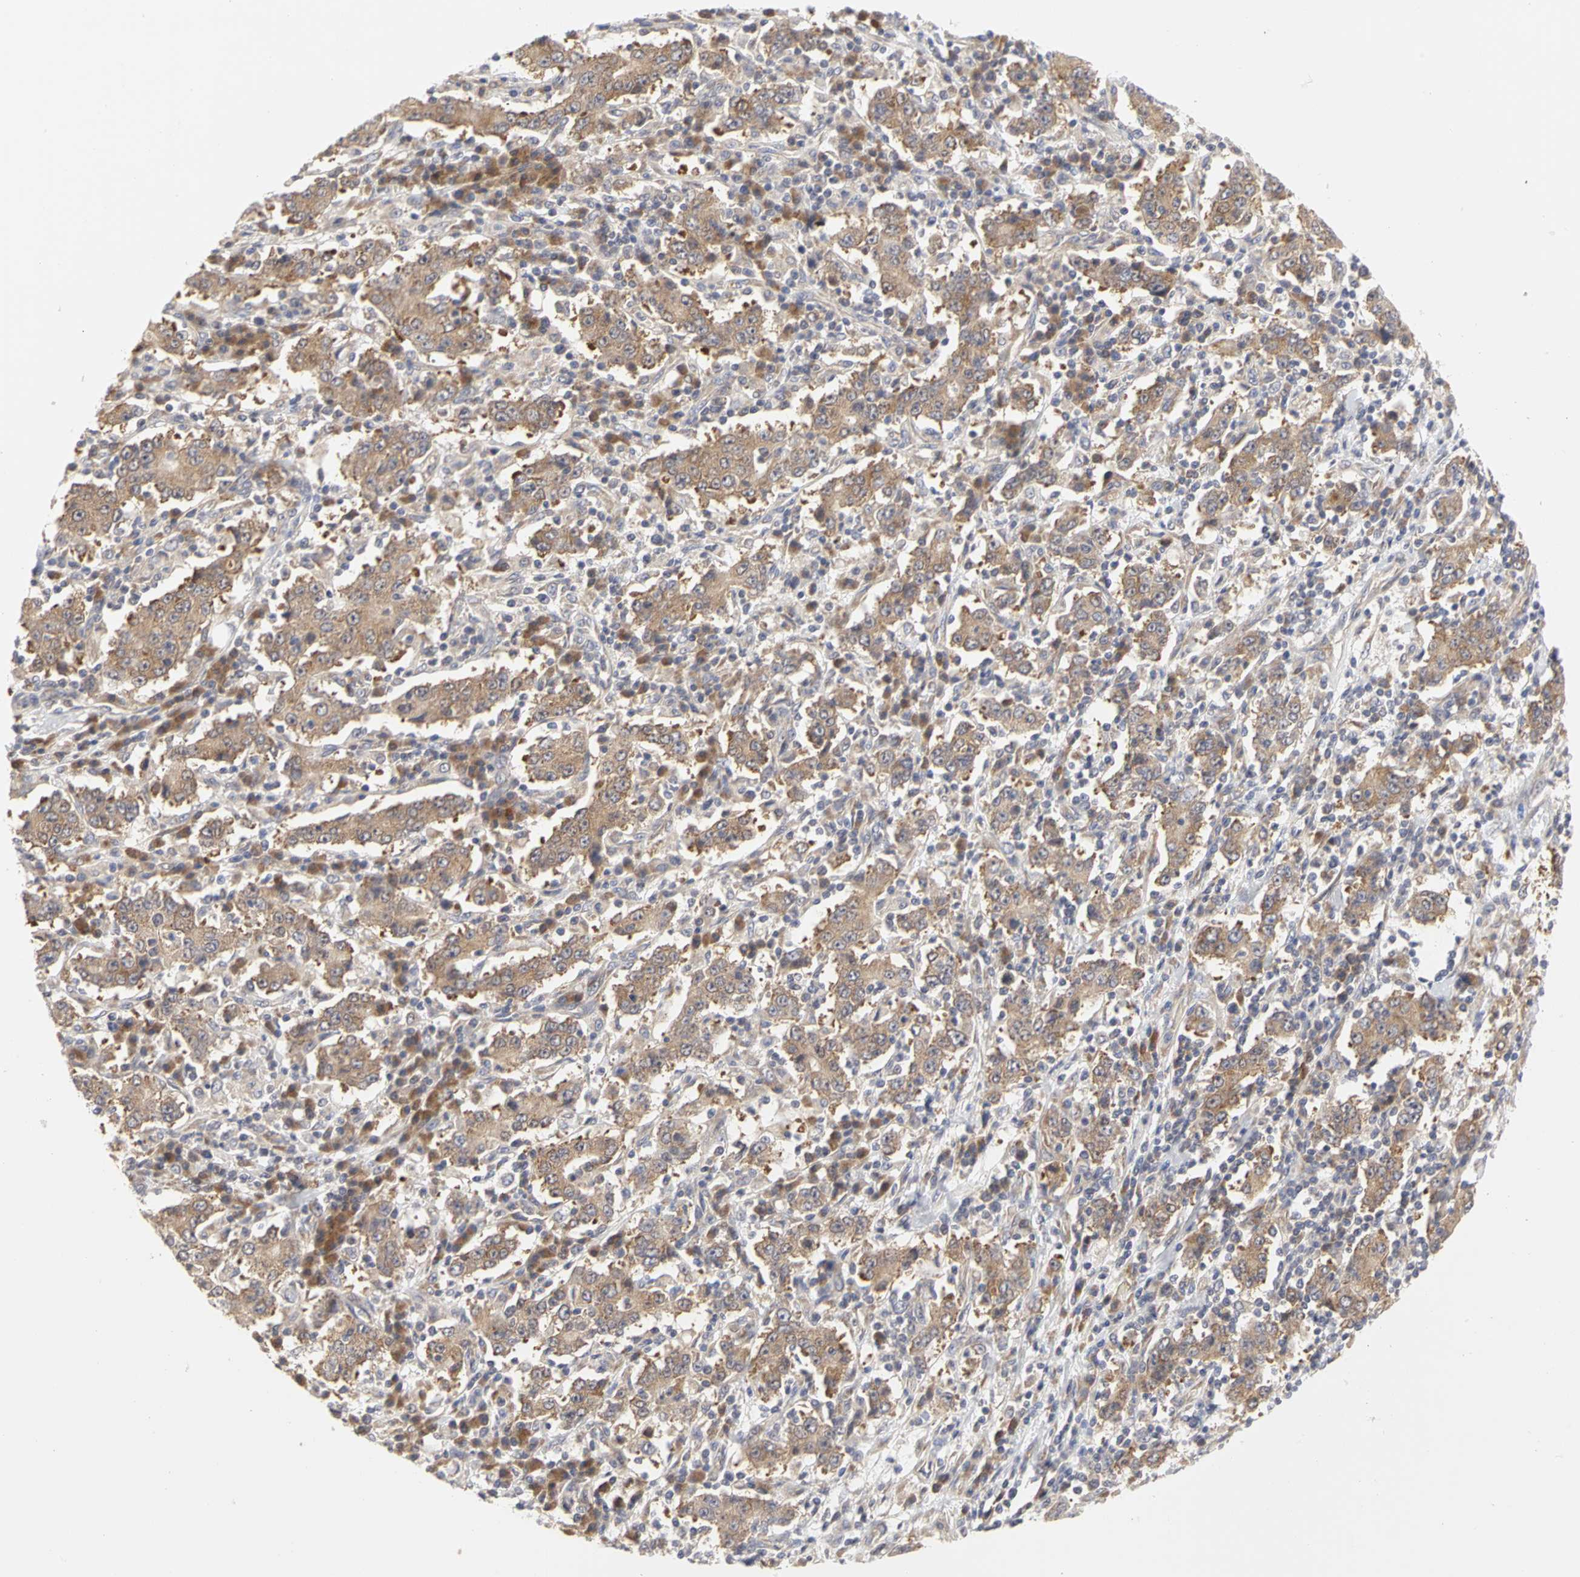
{"staining": {"intensity": "moderate", "quantity": ">75%", "location": "cytoplasmic/membranous"}, "tissue": "stomach cancer", "cell_type": "Tumor cells", "image_type": "cancer", "snomed": [{"axis": "morphology", "description": "Normal tissue, NOS"}, {"axis": "morphology", "description": "Adenocarcinoma, NOS"}, {"axis": "topography", "description": "Stomach, upper"}, {"axis": "topography", "description": "Stomach"}], "caption": "Protein expression analysis of human adenocarcinoma (stomach) reveals moderate cytoplasmic/membranous positivity in about >75% of tumor cells.", "gene": "IRAK1", "patient": {"sex": "male", "age": 59}}